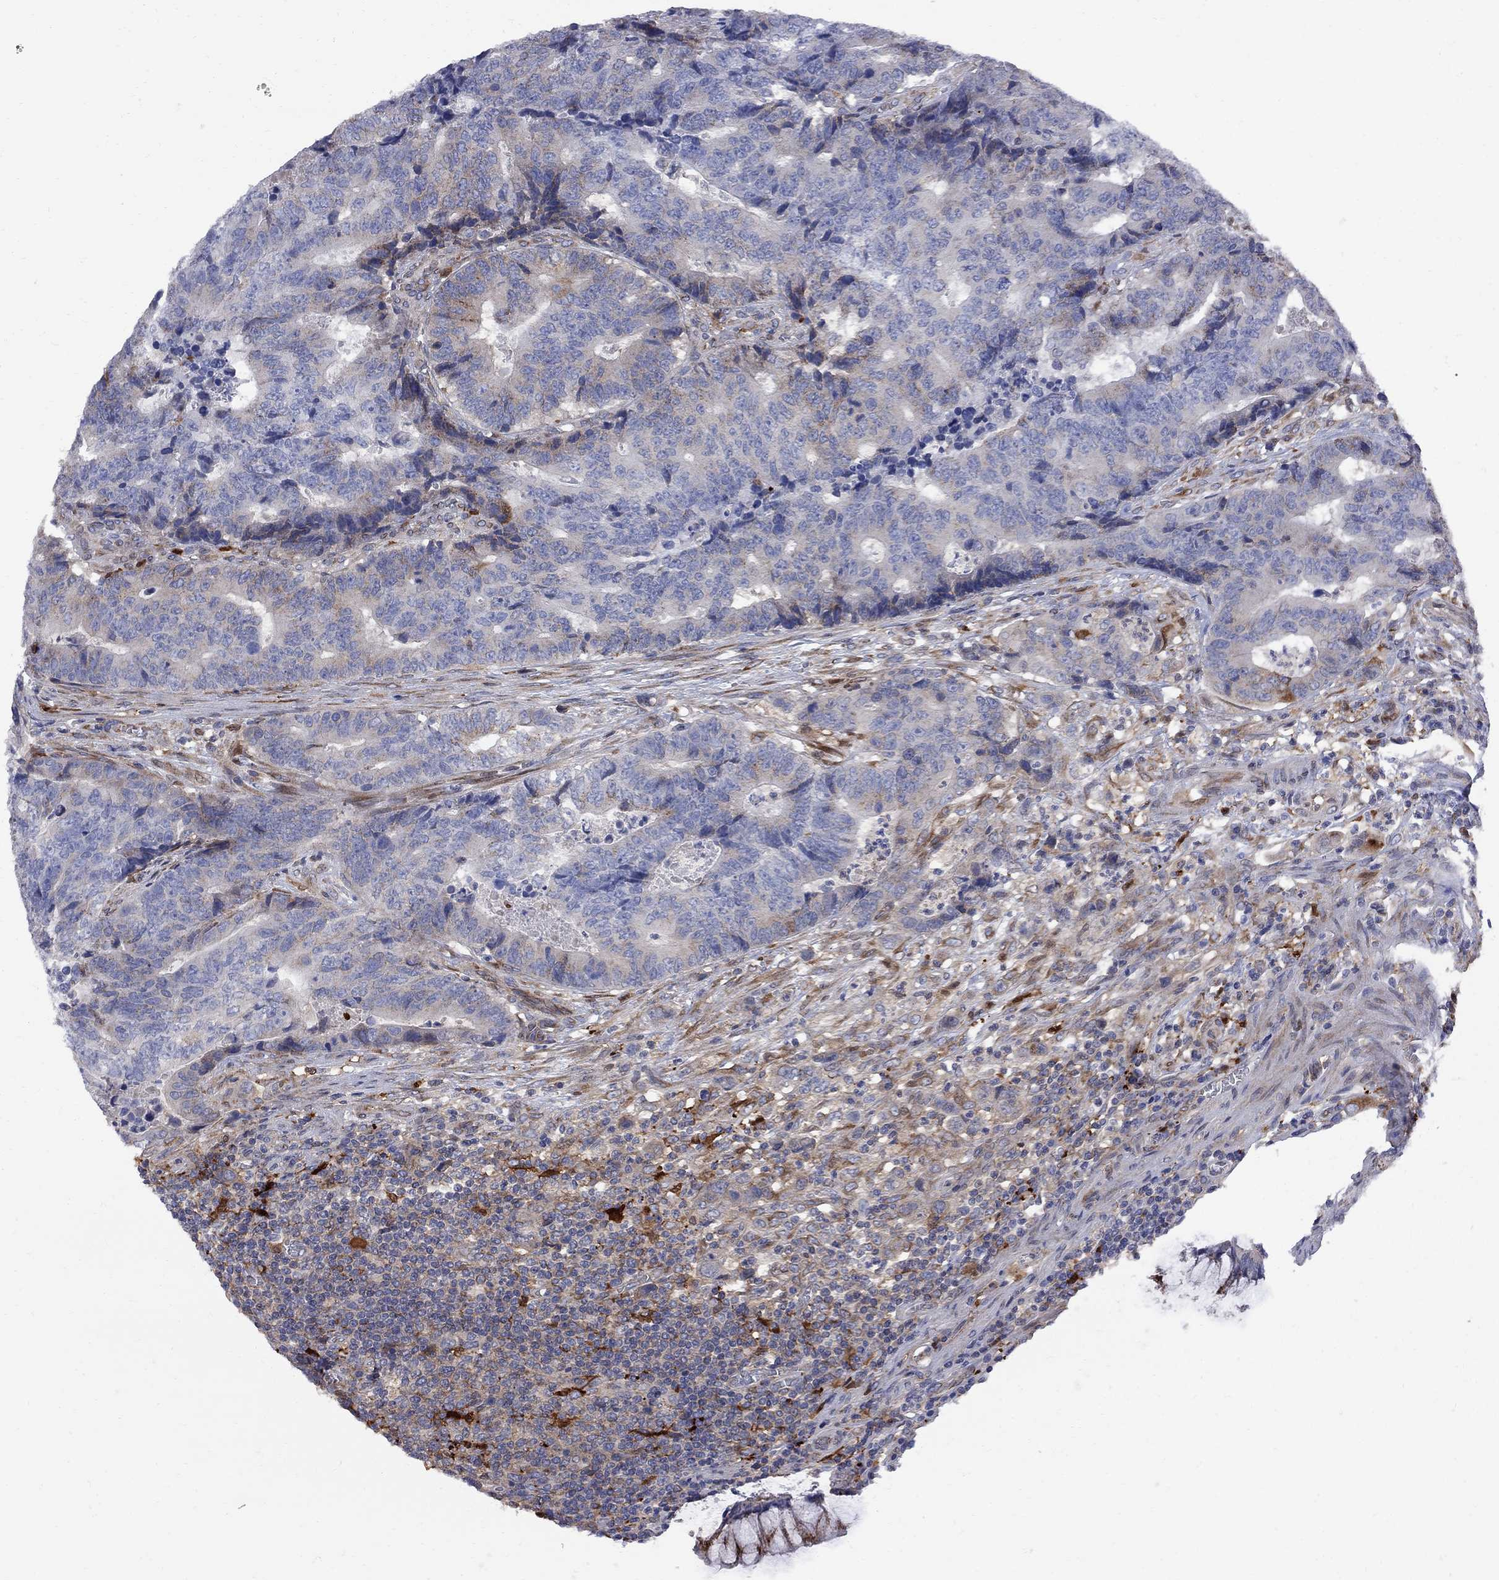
{"staining": {"intensity": "moderate", "quantity": "<25%", "location": "cytoplasmic/membranous"}, "tissue": "colorectal cancer", "cell_type": "Tumor cells", "image_type": "cancer", "snomed": [{"axis": "morphology", "description": "Adenocarcinoma, NOS"}, {"axis": "topography", "description": "Colon"}], "caption": "Protein positivity by immunohistochemistry shows moderate cytoplasmic/membranous positivity in approximately <25% of tumor cells in colorectal cancer (adenocarcinoma).", "gene": "MTHFR", "patient": {"sex": "female", "age": 48}}